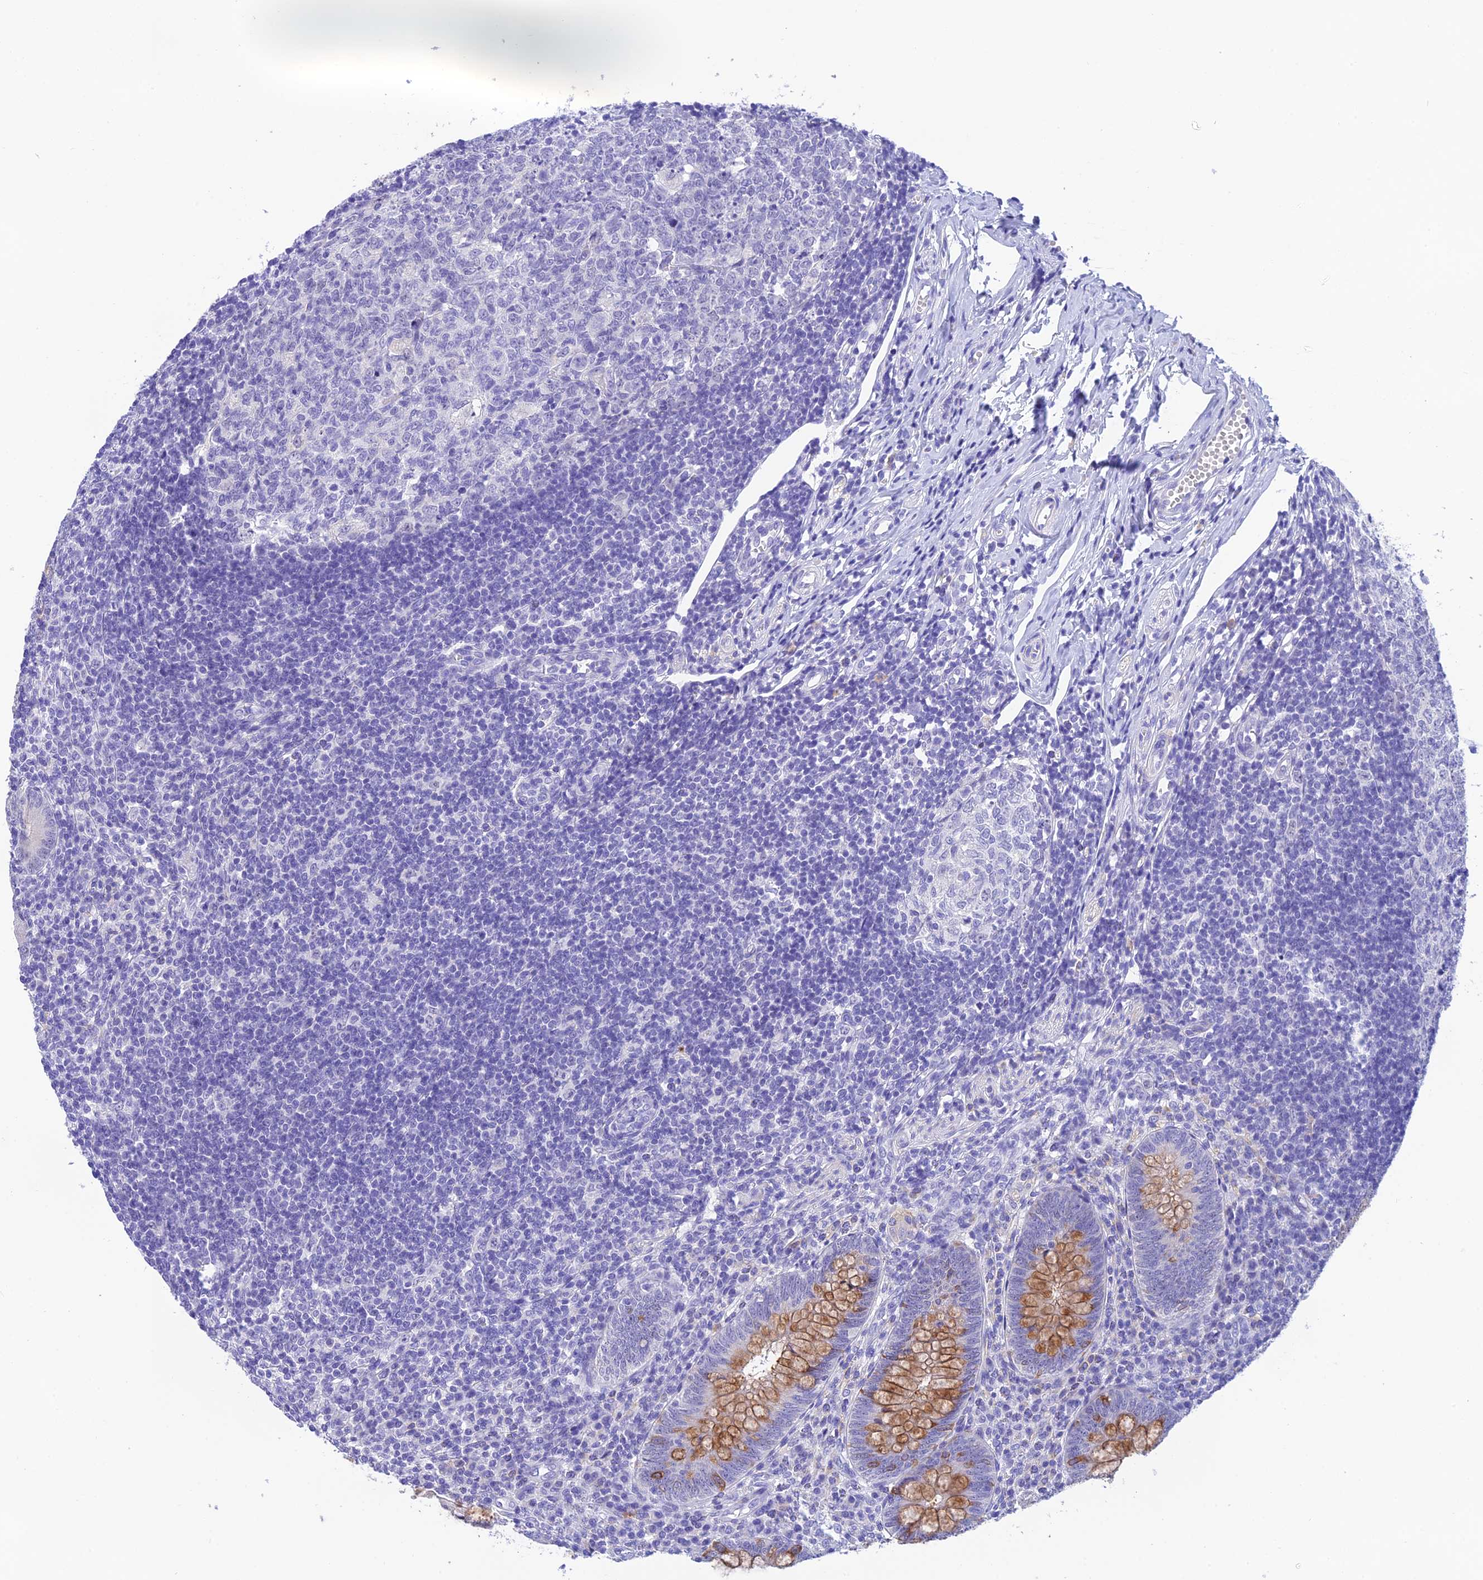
{"staining": {"intensity": "strong", "quantity": "25%-75%", "location": "cytoplasmic/membranous"}, "tissue": "appendix", "cell_type": "Glandular cells", "image_type": "normal", "snomed": [{"axis": "morphology", "description": "Normal tissue, NOS"}, {"axis": "topography", "description": "Appendix"}], "caption": "Brown immunohistochemical staining in unremarkable appendix exhibits strong cytoplasmic/membranous staining in approximately 25%-75% of glandular cells.", "gene": "KDELR3", "patient": {"sex": "male", "age": 14}}